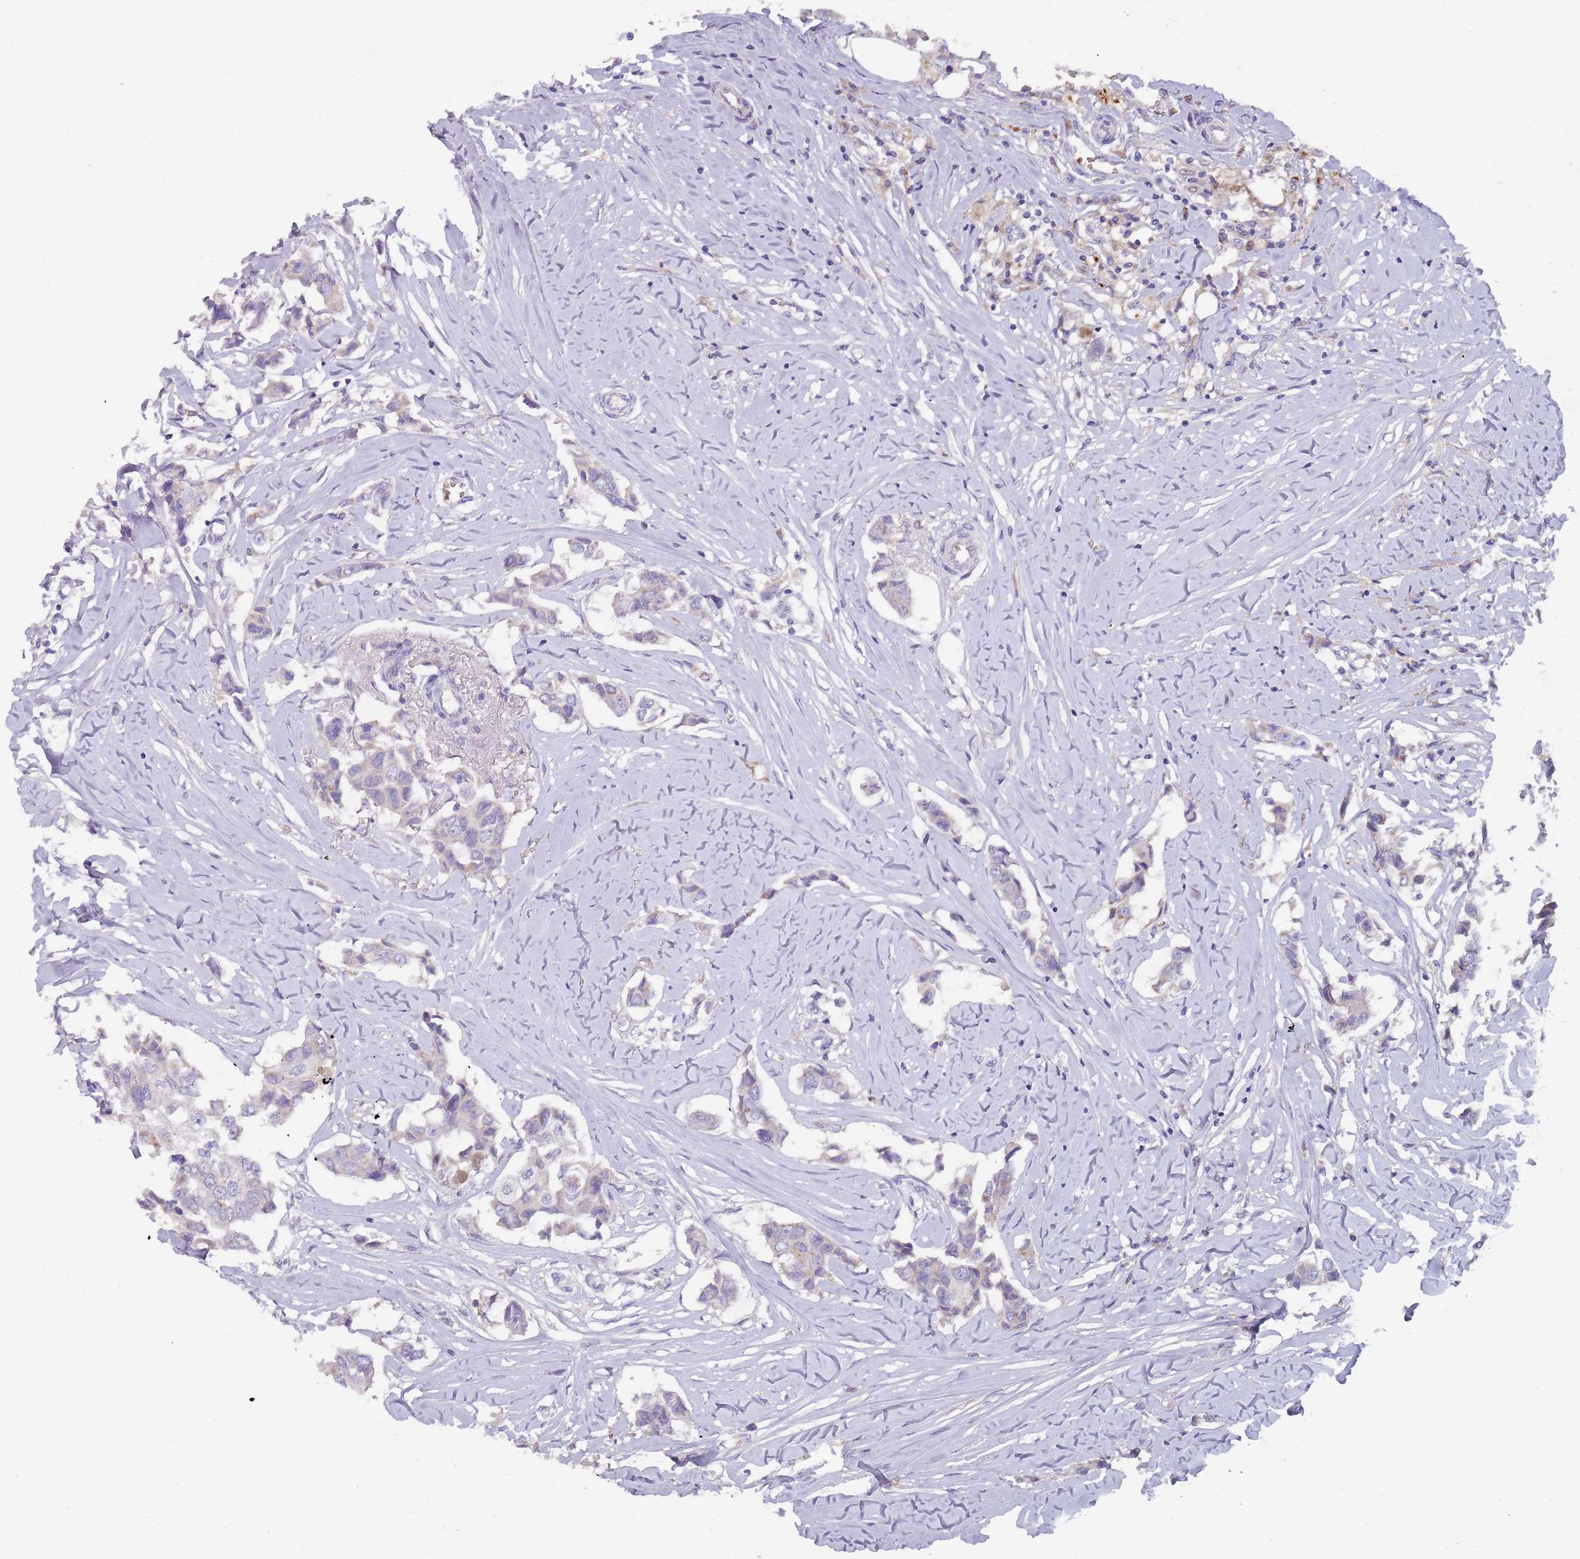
{"staining": {"intensity": "weak", "quantity": "<25%", "location": "cytoplasmic/membranous"}, "tissue": "breast cancer", "cell_type": "Tumor cells", "image_type": "cancer", "snomed": [{"axis": "morphology", "description": "Duct carcinoma"}, {"axis": "topography", "description": "Breast"}], "caption": "This is an immunohistochemistry image of human breast infiltrating ductal carcinoma. There is no expression in tumor cells.", "gene": "TMEM251", "patient": {"sex": "female", "age": 80}}